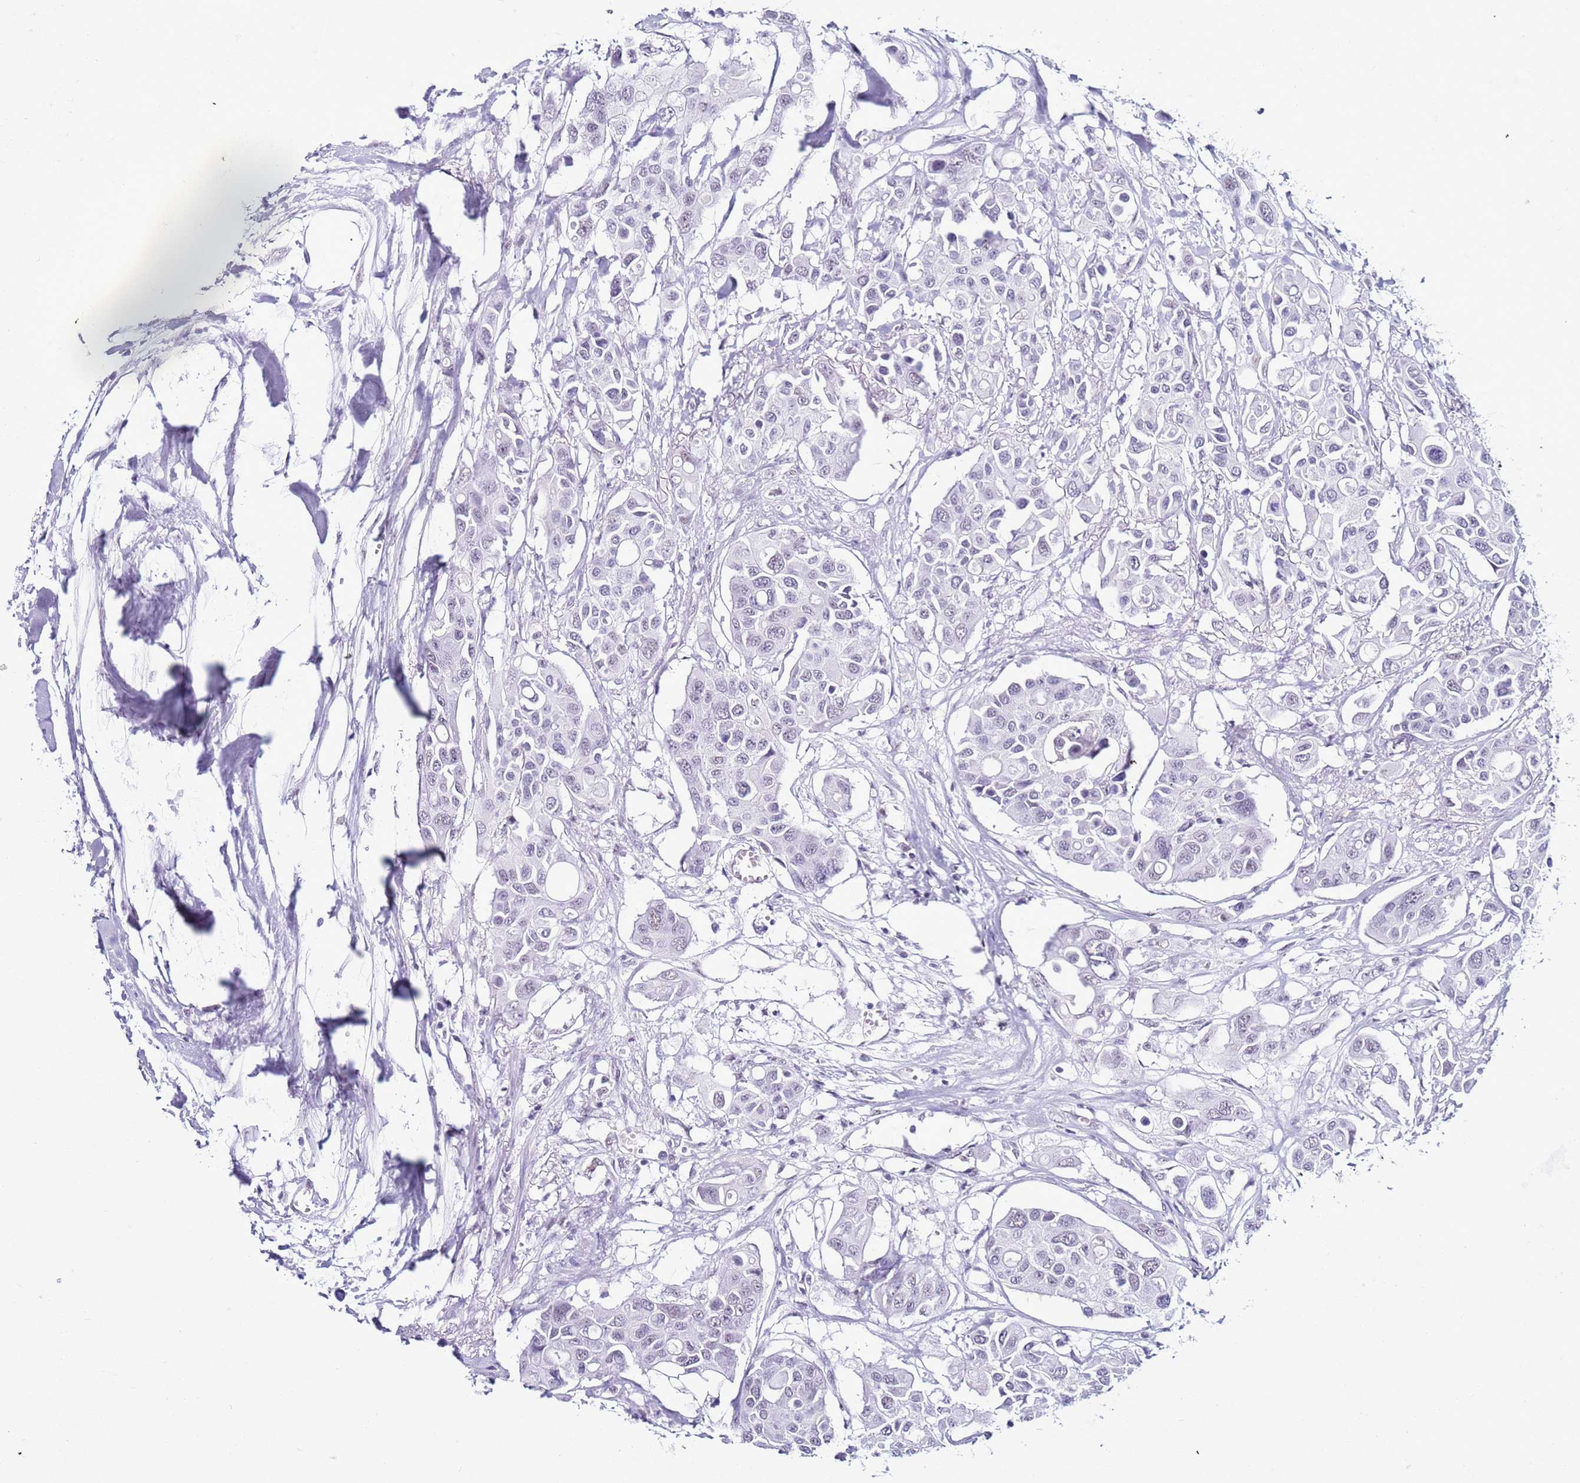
{"staining": {"intensity": "negative", "quantity": "none", "location": "none"}, "tissue": "colorectal cancer", "cell_type": "Tumor cells", "image_type": "cancer", "snomed": [{"axis": "morphology", "description": "Adenocarcinoma, NOS"}, {"axis": "topography", "description": "Colon"}], "caption": "This is an immunohistochemistry (IHC) photomicrograph of adenocarcinoma (colorectal). There is no positivity in tumor cells.", "gene": "DHX15", "patient": {"sex": "male", "age": 77}}